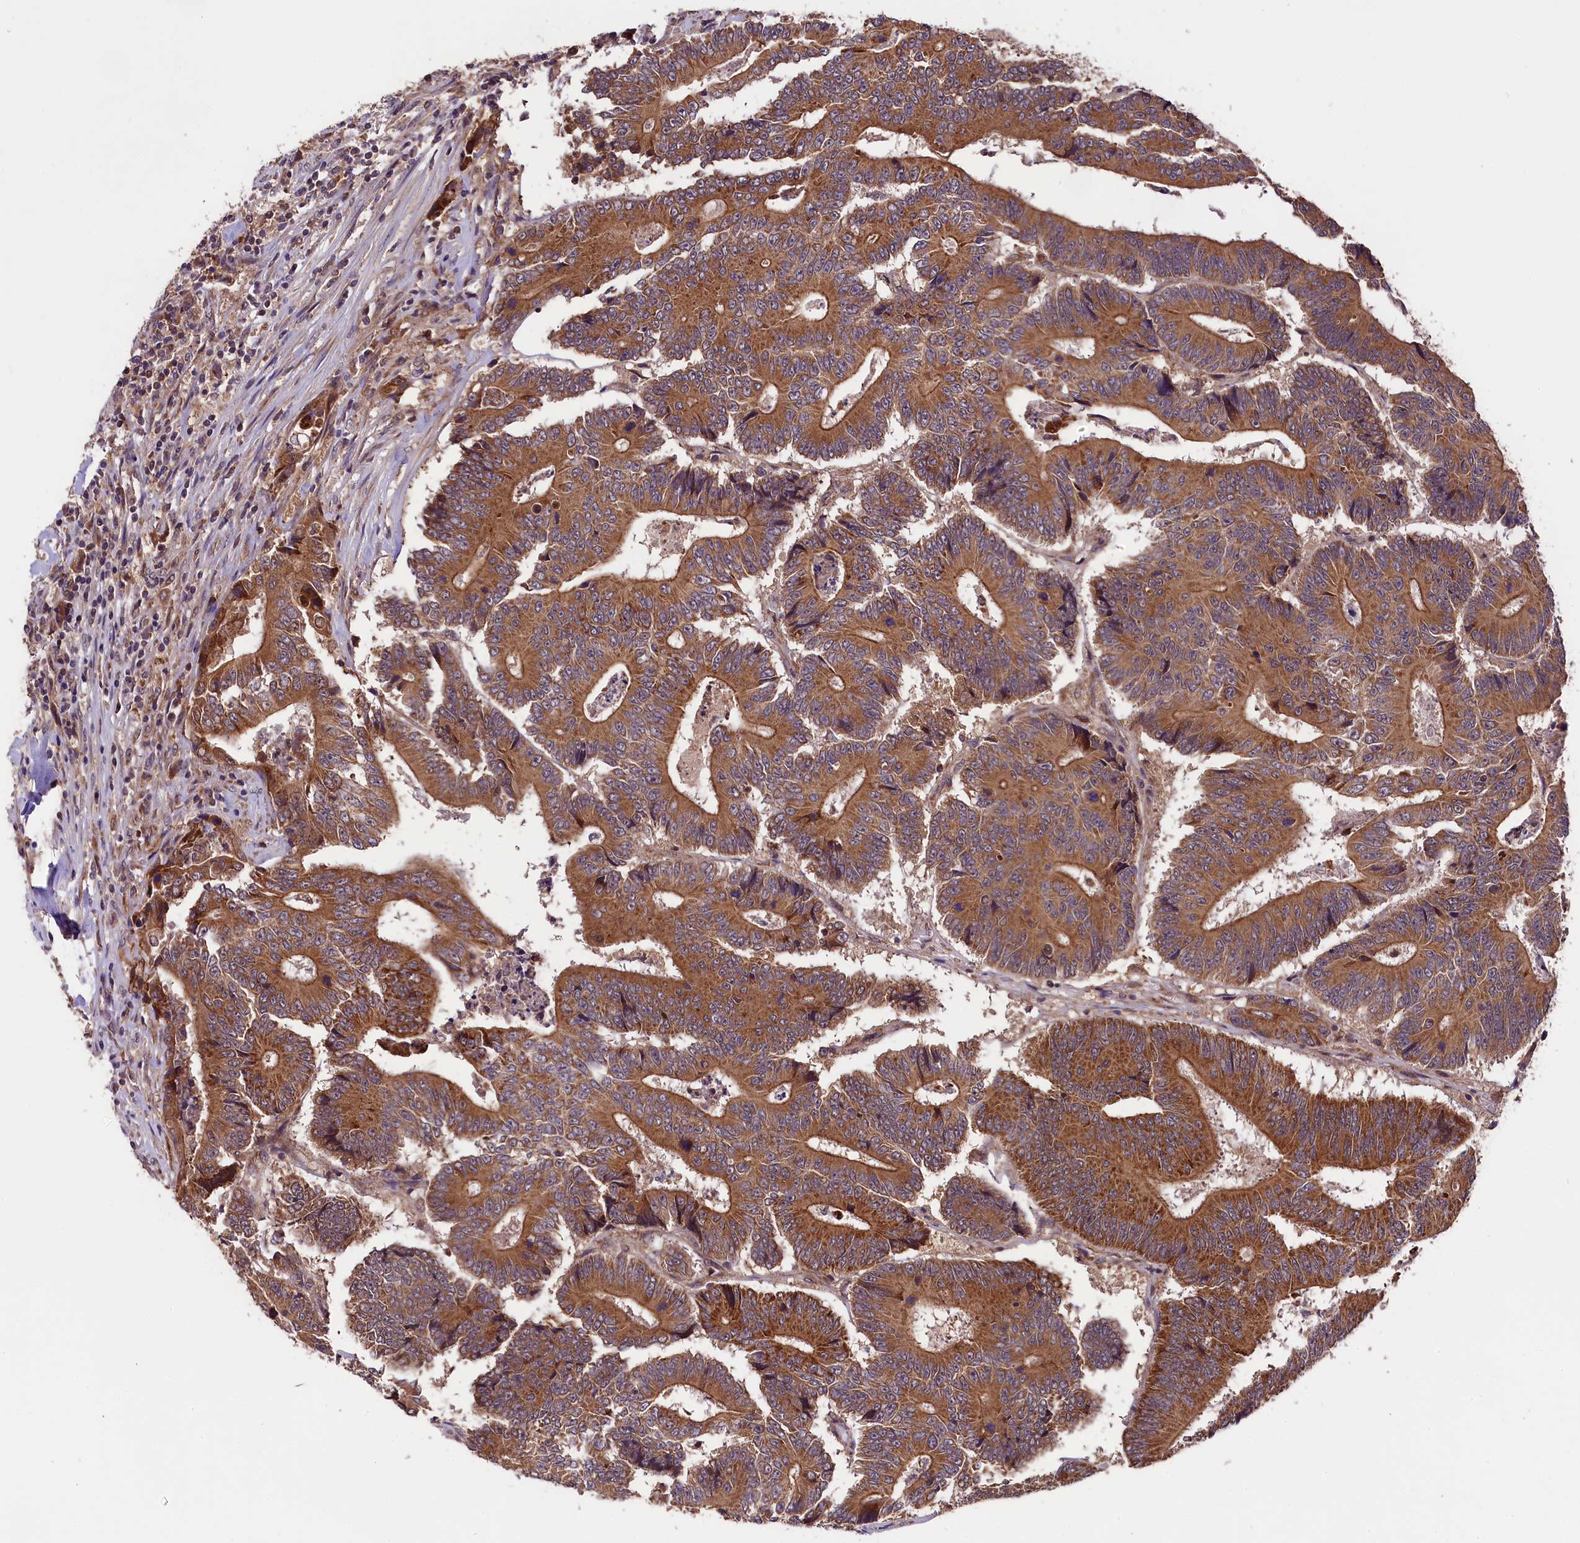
{"staining": {"intensity": "moderate", "quantity": ">75%", "location": "cytoplasmic/membranous"}, "tissue": "colorectal cancer", "cell_type": "Tumor cells", "image_type": "cancer", "snomed": [{"axis": "morphology", "description": "Adenocarcinoma, NOS"}, {"axis": "topography", "description": "Colon"}], "caption": "Colorectal cancer (adenocarcinoma) was stained to show a protein in brown. There is medium levels of moderate cytoplasmic/membranous staining in about >75% of tumor cells. (DAB (3,3'-diaminobenzidine) IHC, brown staining for protein, blue staining for nuclei).", "gene": "DOHH", "patient": {"sex": "male", "age": 83}}